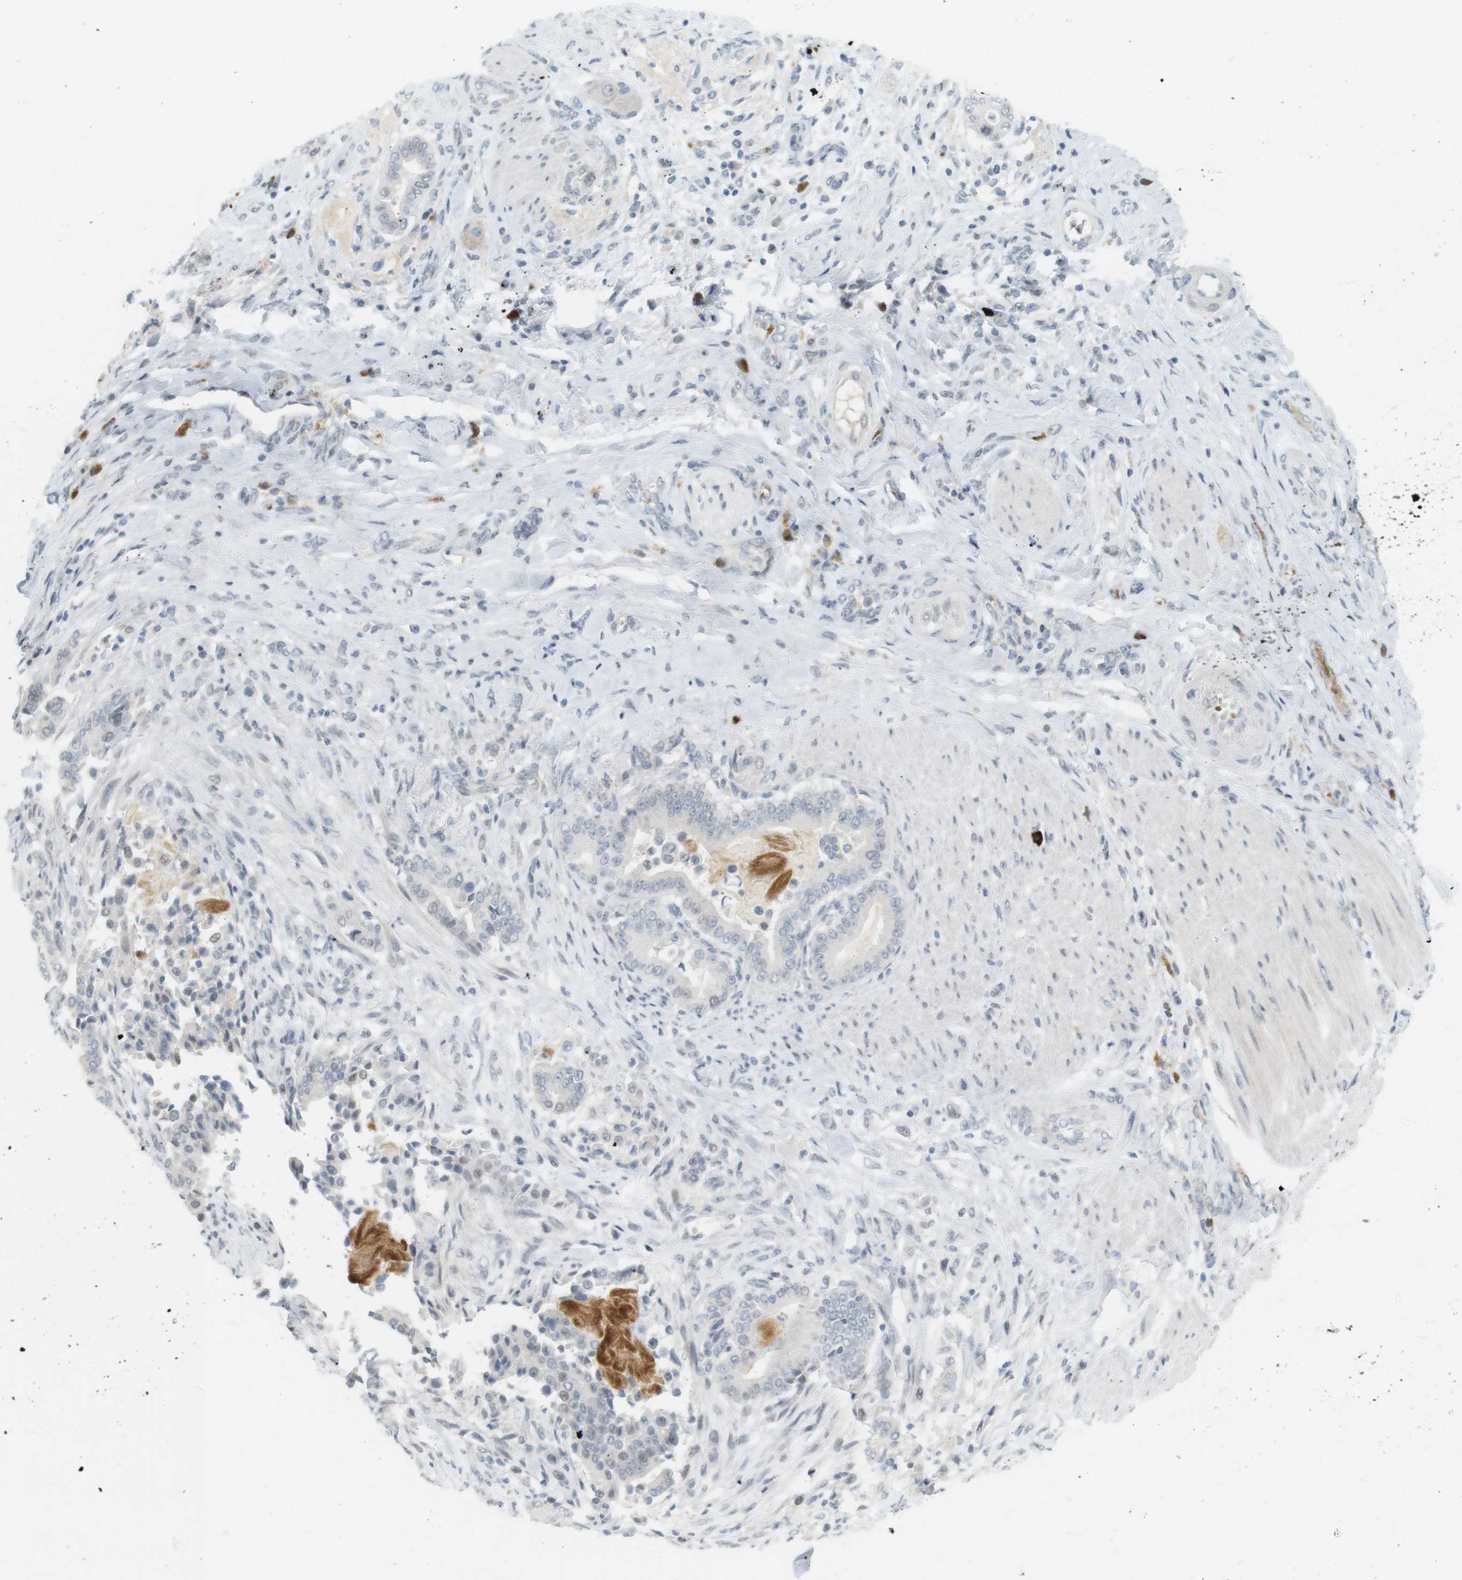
{"staining": {"intensity": "negative", "quantity": "none", "location": "none"}, "tissue": "pancreatic cancer", "cell_type": "Tumor cells", "image_type": "cancer", "snomed": [{"axis": "morphology", "description": "Normal tissue, NOS"}, {"axis": "morphology", "description": "Adenocarcinoma, NOS"}, {"axis": "topography", "description": "Pancreas"}], "caption": "Pancreatic cancer stained for a protein using immunohistochemistry displays no positivity tumor cells.", "gene": "DMC1", "patient": {"sex": "male", "age": 63}}